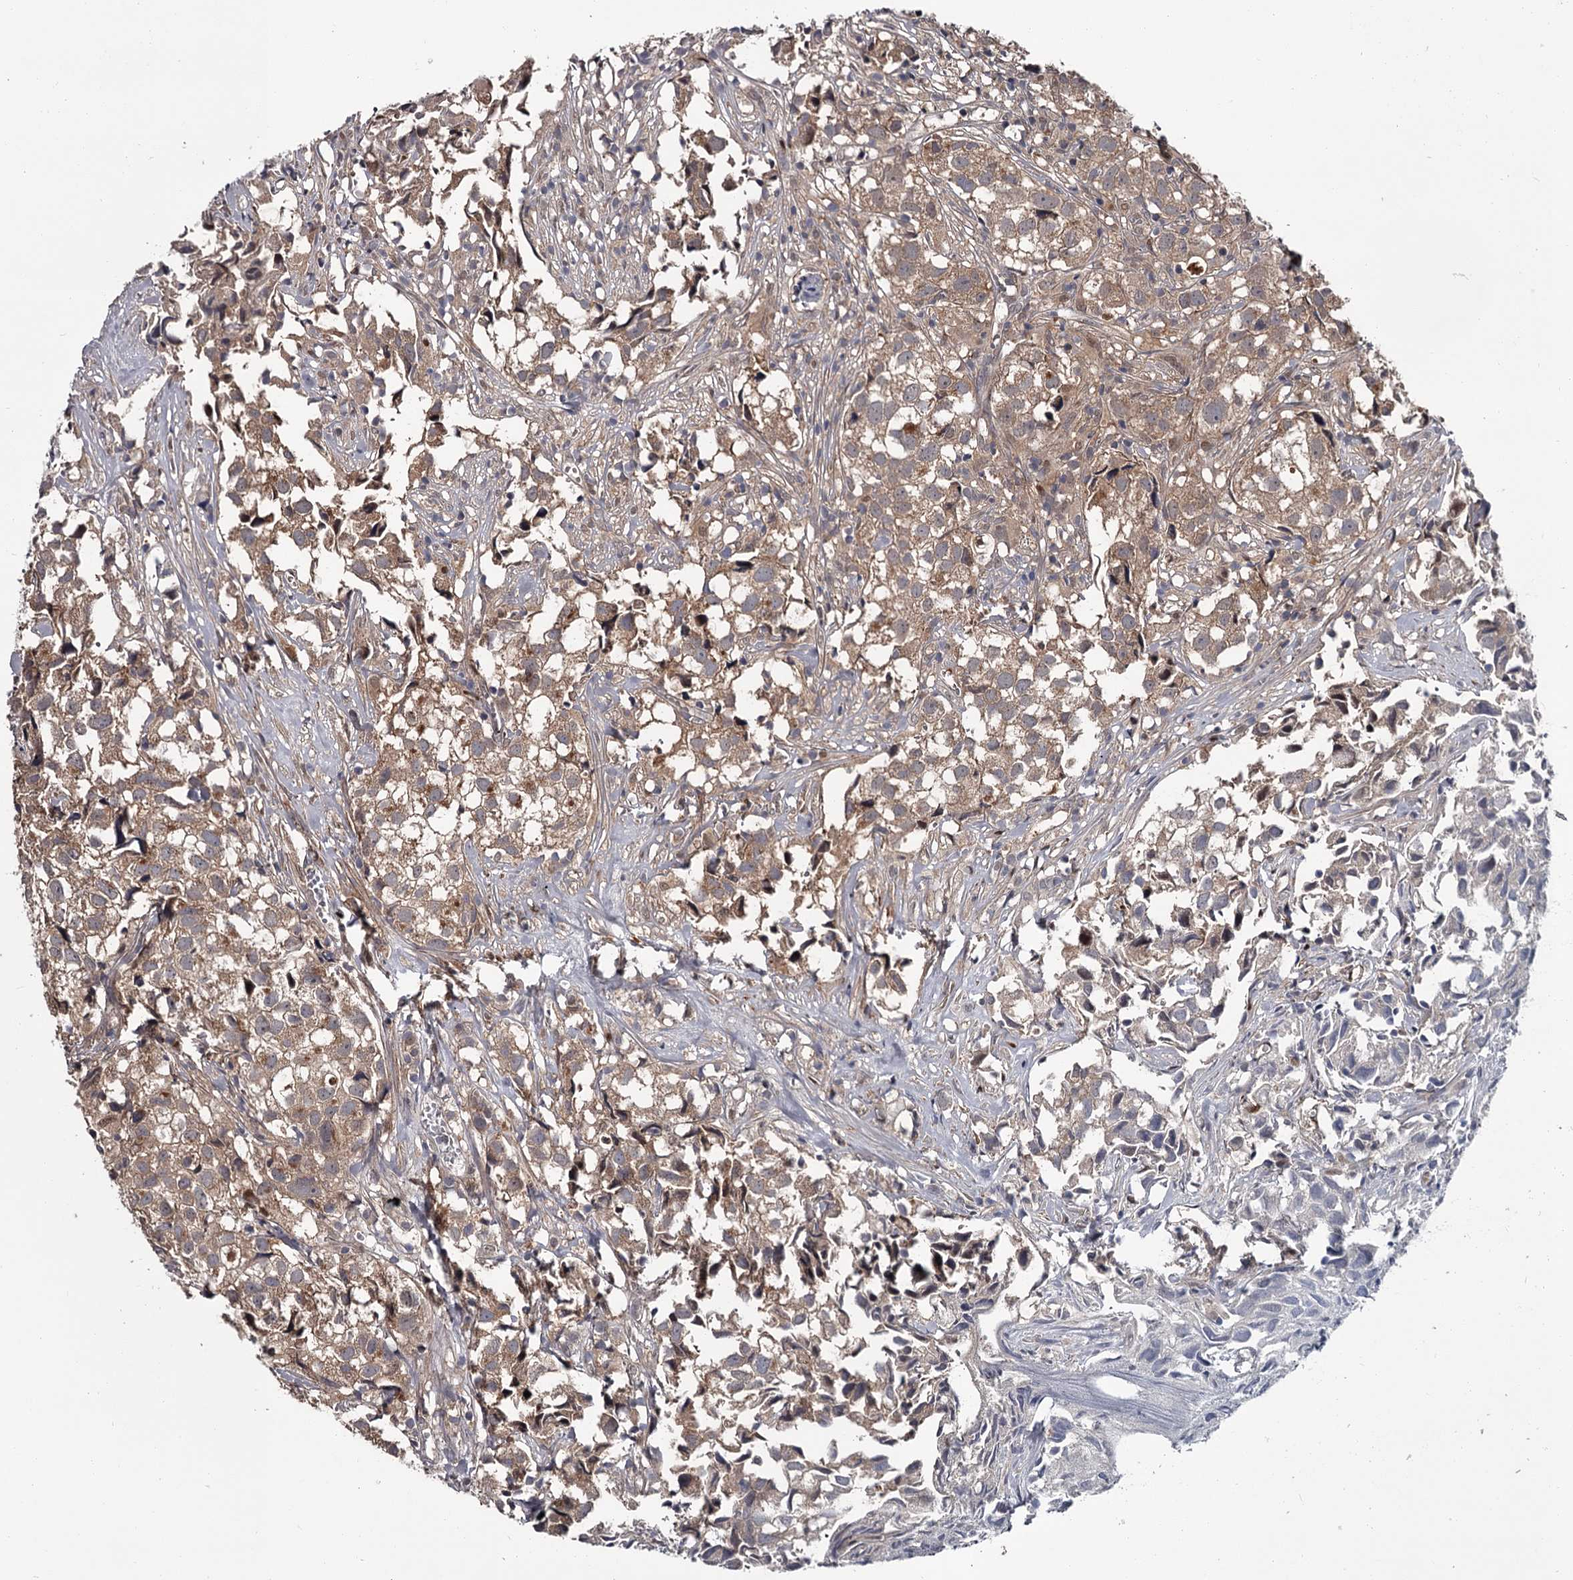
{"staining": {"intensity": "weak", "quantity": "<25%", "location": "cytoplasmic/membranous"}, "tissue": "urothelial cancer", "cell_type": "Tumor cells", "image_type": "cancer", "snomed": [{"axis": "morphology", "description": "Urothelial carcinoma, High grade"}, {"axis": "topography", "description": "Urinary bladder"}], "caption": "The histopathology image displays no staining of tumor cells in high-grade urothelial carcinoma. Brightfield microscopy of immunohistochemistry (IHC) stained with DAB (3,3'-diaminobenzidine) (brown) and hematoxylin (blue), captured at high magnification.", "gene": "DAO", "patient": {"sex": "female", "age": 75}}